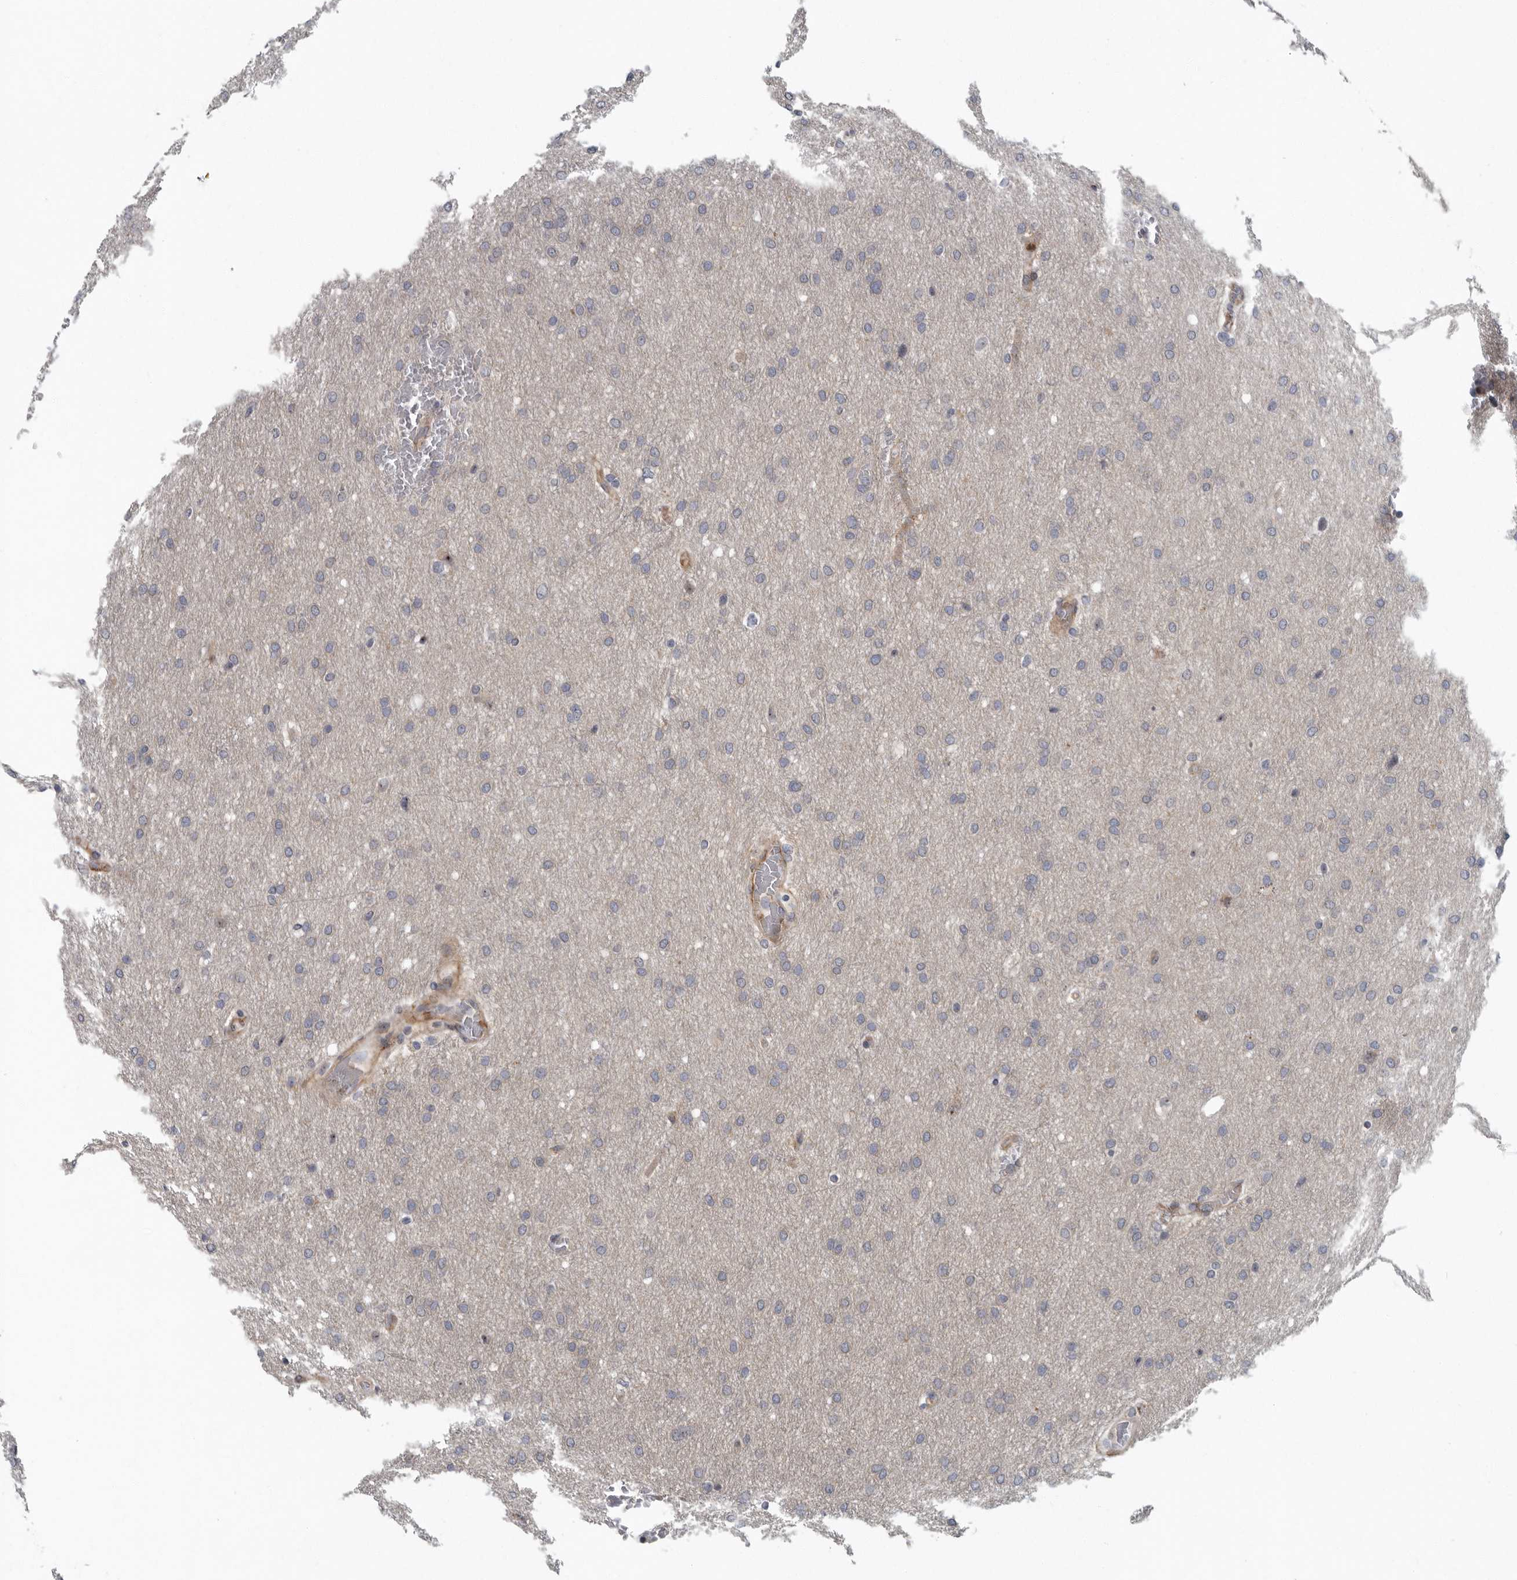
{"staining": {"intensity": "negative", "quantity": "none", "location": "none"}, "tissue": "glioma", "cell_type": "Tumor cells", "image_type": "cancer", "snomed": [{"axis": "morphology", "description": "Glioma, malignant, Low grade"}, {"axis": "topography", "description": "Brain"}], "caption": "High power microscopy micrograph of an IHC photomicrograph of malignant glioma (low-grade), revealing no significant positivity in tumor cells.", "gene": "PDCD11", "patient": {"sex": "female", "age": 37}}